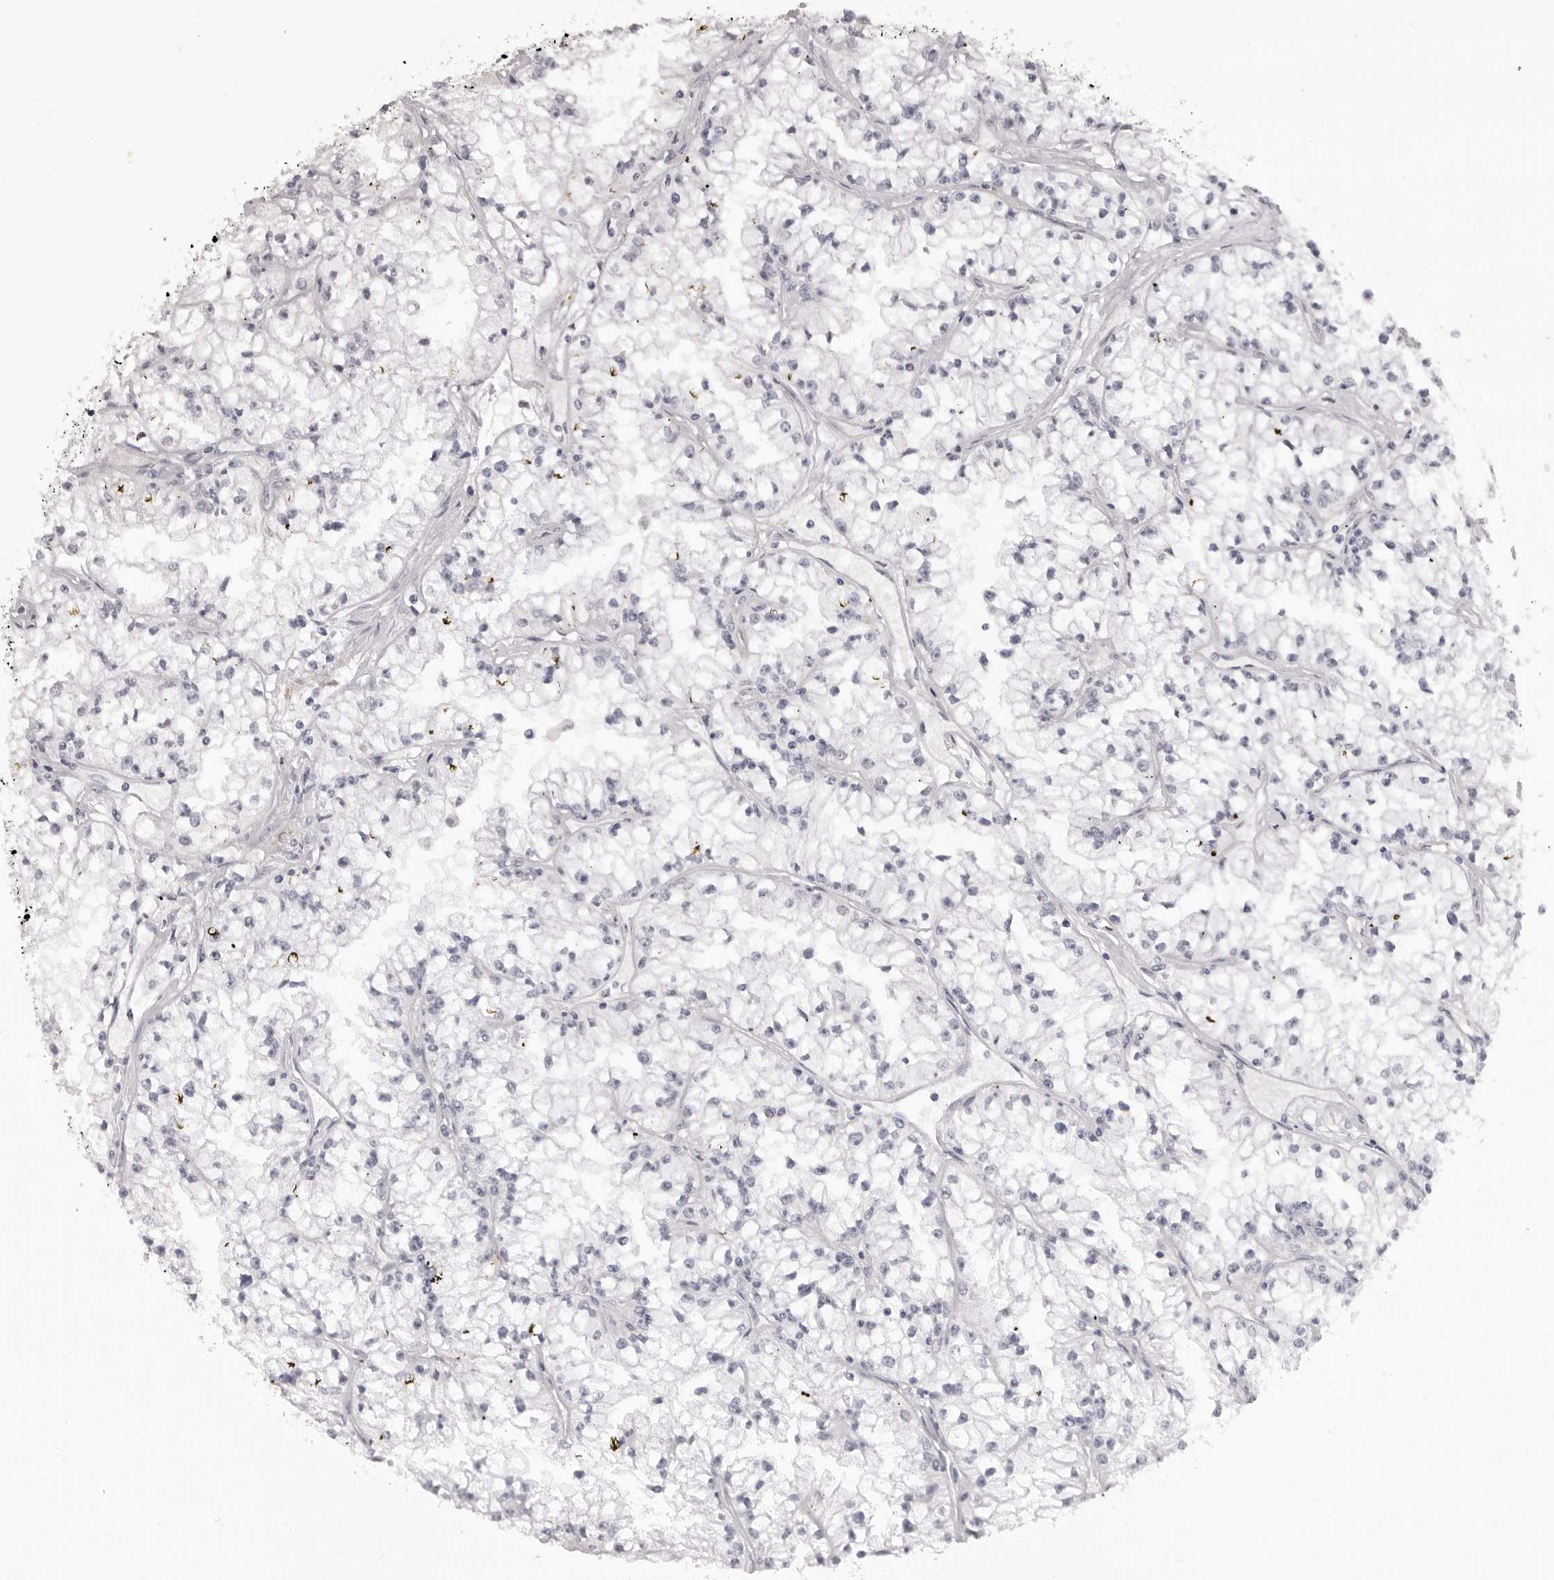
{"staining": {"intensity": "negative", "quantity": "none", "location": "none"}, "tissue": "renal cancer", "cell_type": "Tumor cells", "image_type": "cancer", "snomed": [{"axis": "morphology", "description": "Adenocarcinoma, NOS"}, {"axis": "topography", "description": "Kidney"}], "caption": "There is no significant expression in tumor cells of adenocarcinoma (renal). (DAB IHC with hematoxylin counter stain).", "gene": "SUGCT", "patient": {"sex": "male", "age": 56}}